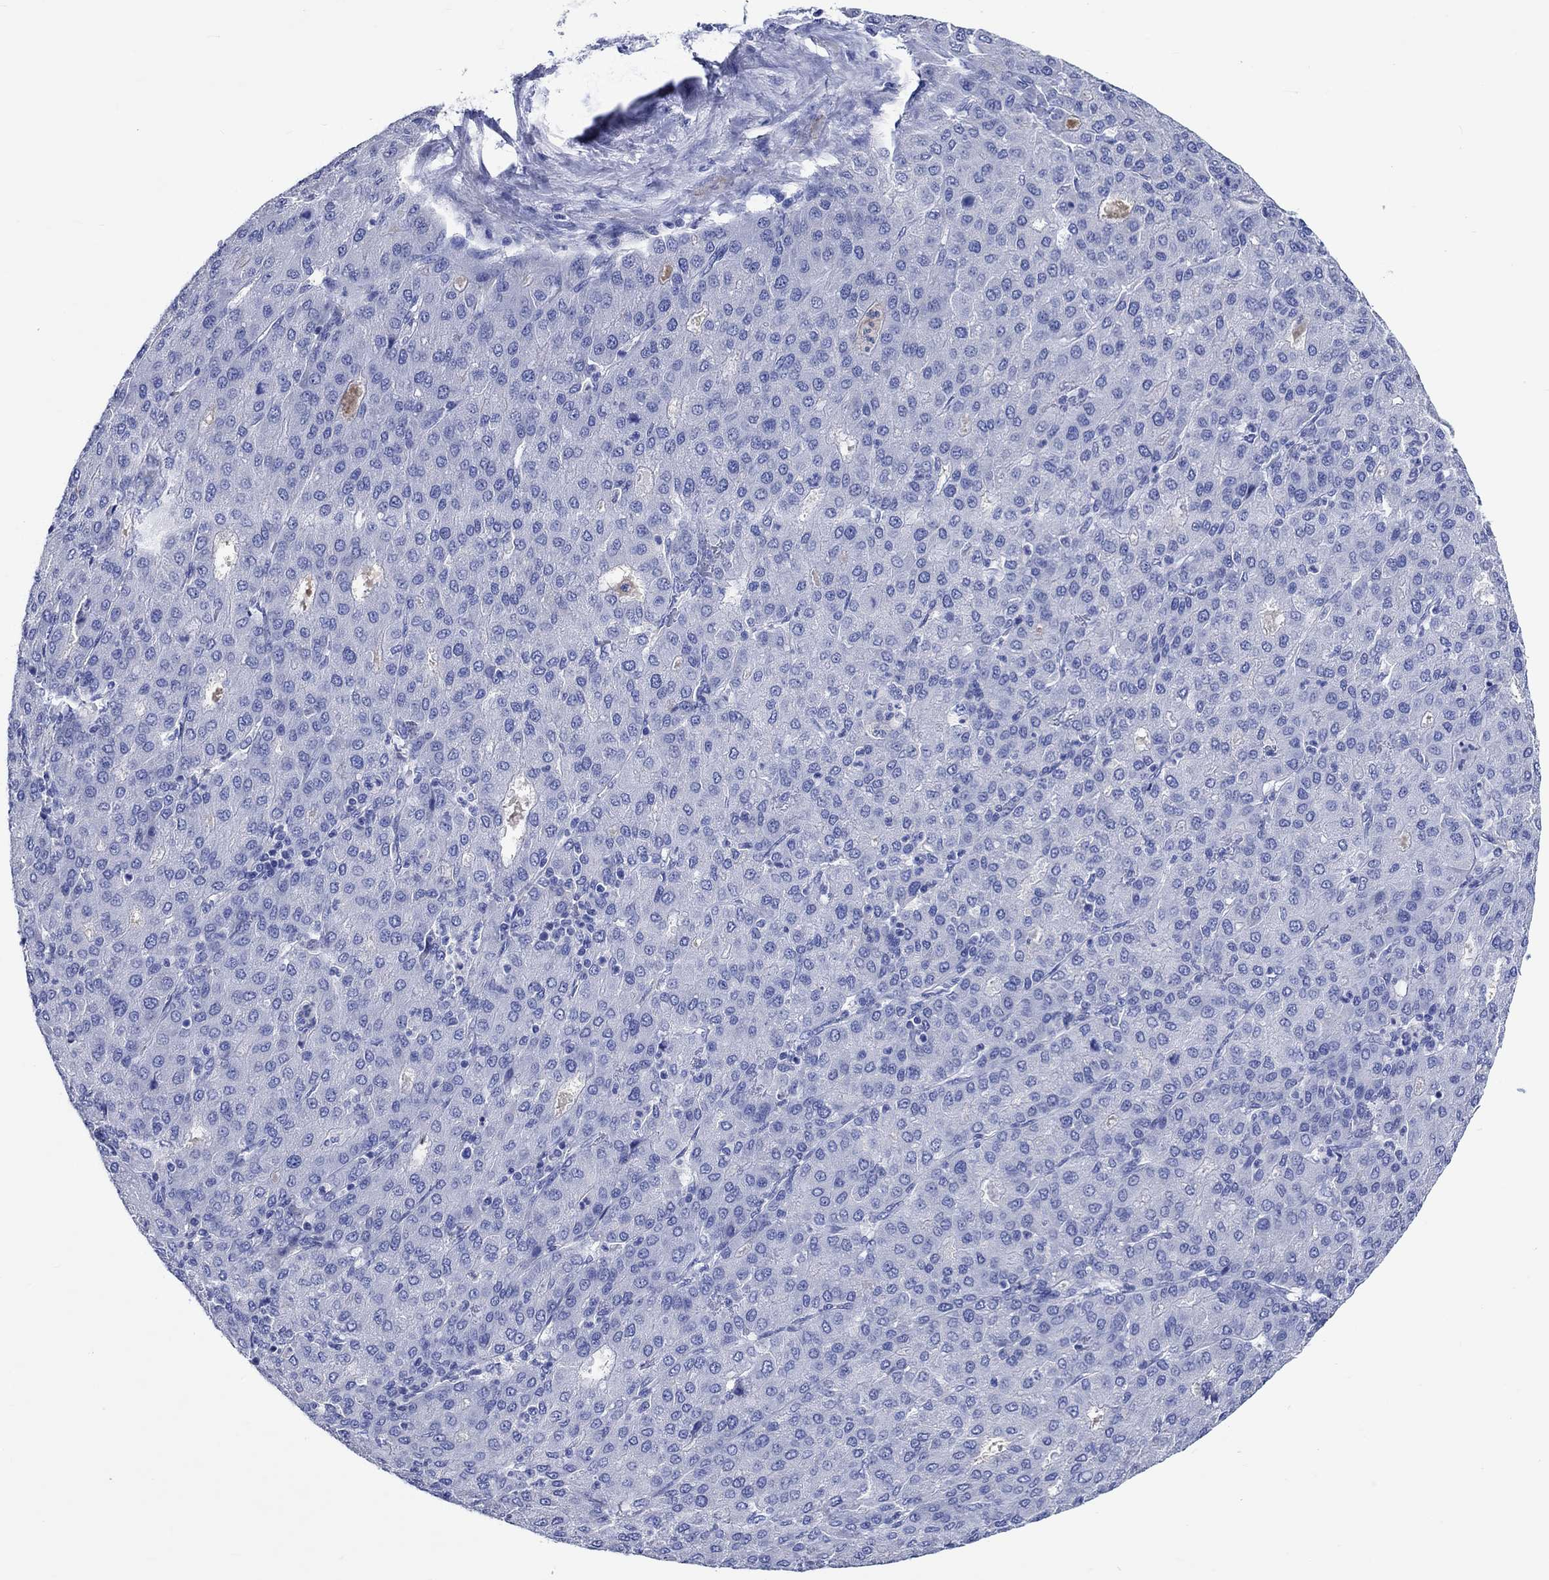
{"staining": {"intensity": "negative", "quantity": "none", "location": "none"}, "tissue": "liver cancer", "cell_type": "Tumor cells", "image_type": "cancer", "snomed": [{"axis": "morphology", "description": "Carcinoma, Hepatocellular, NOS"}, {"axis": "topography", "description": "Liver"}], "caption": "Tumor cells are negative for brown protein staining in liver cancer. Nuclei are stained in blue.", "gene": "SHISA4", "patient": {"sex": "male", "age": 65}}